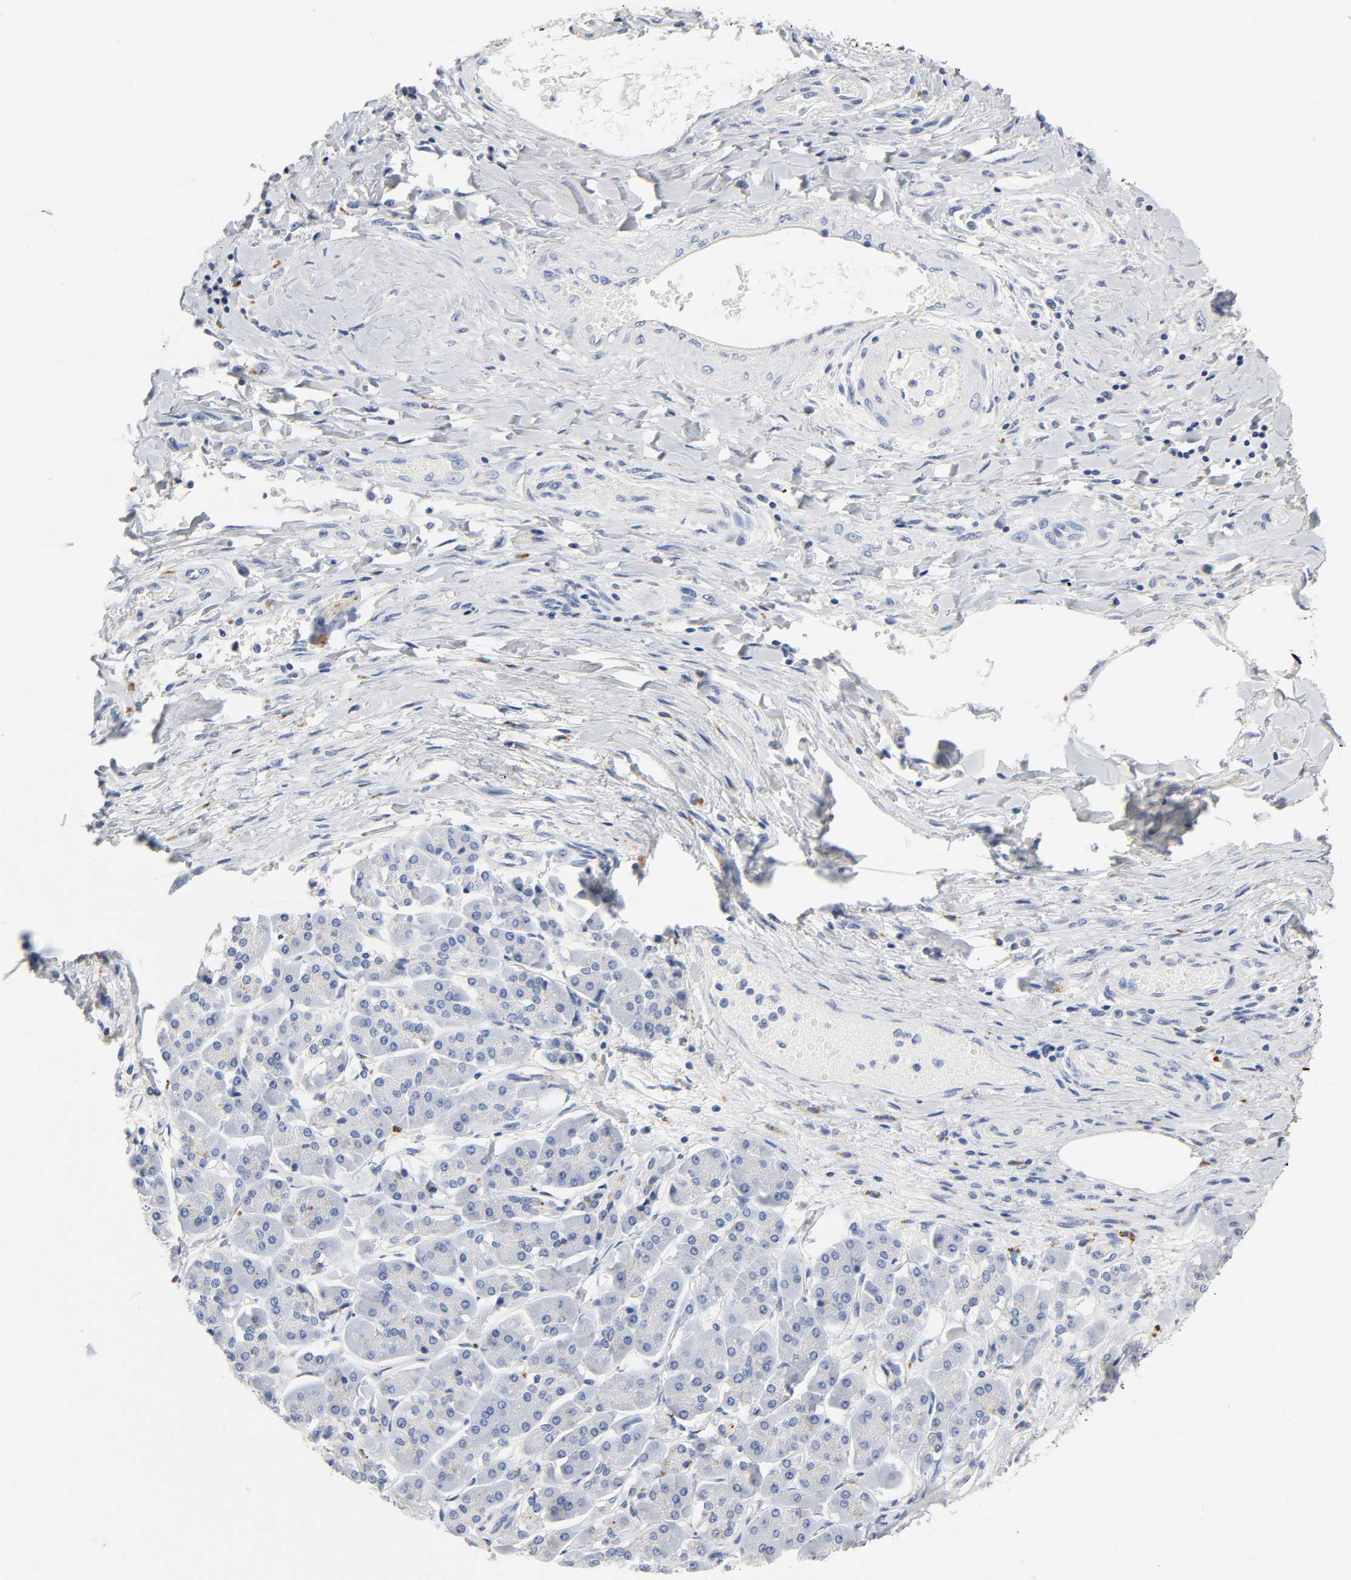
{"staining": {"intensity": "negative", "quantity": "none", "location": "none"}, "tissue": "pancreatic cancer", "cell_type": "Tumor cells", "image_type": "cancer", "snomed": [{"axis": "morphology", "description": "Adenocarcinoma, NOS"}, {"axis": "topography", "description": "Pancreas"}], "caption": "Immunohistochemistry of human pancreatic cancer demonstrates no expression in tumor cells. (IHC, brightfield microscopy, high magnification).", "gene": "PLP1", "patient": {"sex": "male", "age": 46}}